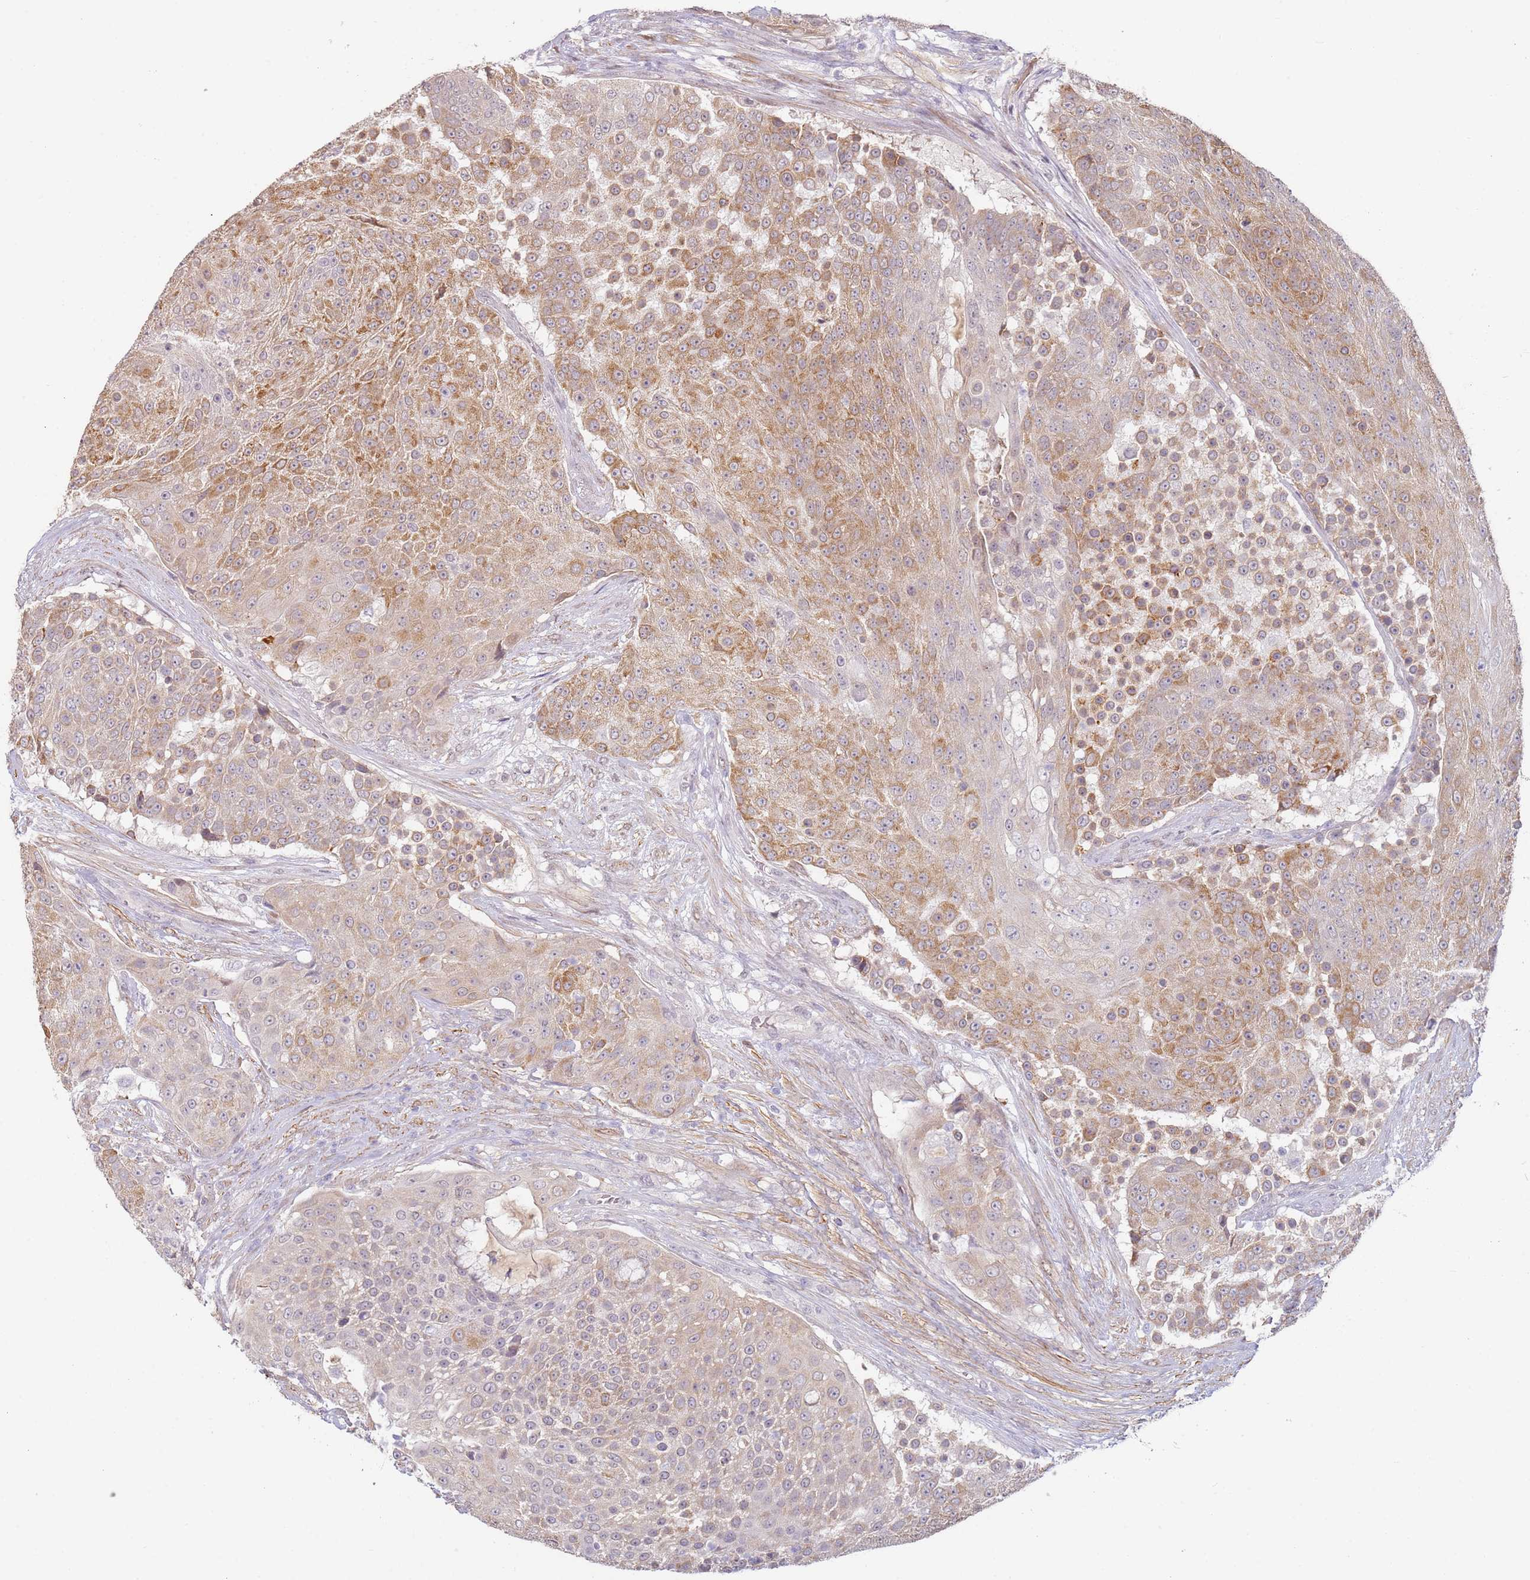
{"staining": {"intensity": "moderate", "quantity": "25%-75%", "location": "cytoplasmic/membranous"}, "tissue": "urothelial cancer", "cell_type": "Tumor cells", "image_type": "cancer", "snomed": [{"axis": "morphology", "description": "Urothelial carcinoma, High grade"}, {"axis": "topography", "description": "Urinary bladder"}], "caption": "Protein analysis of high-grade urothelial carcinoma tissue displays moderate cytoplasmic/membranous positivity in approximately 25%-75% of tumor cells.", "gene": "WDR93", "patient": {"sex": "female", "age": 63}}